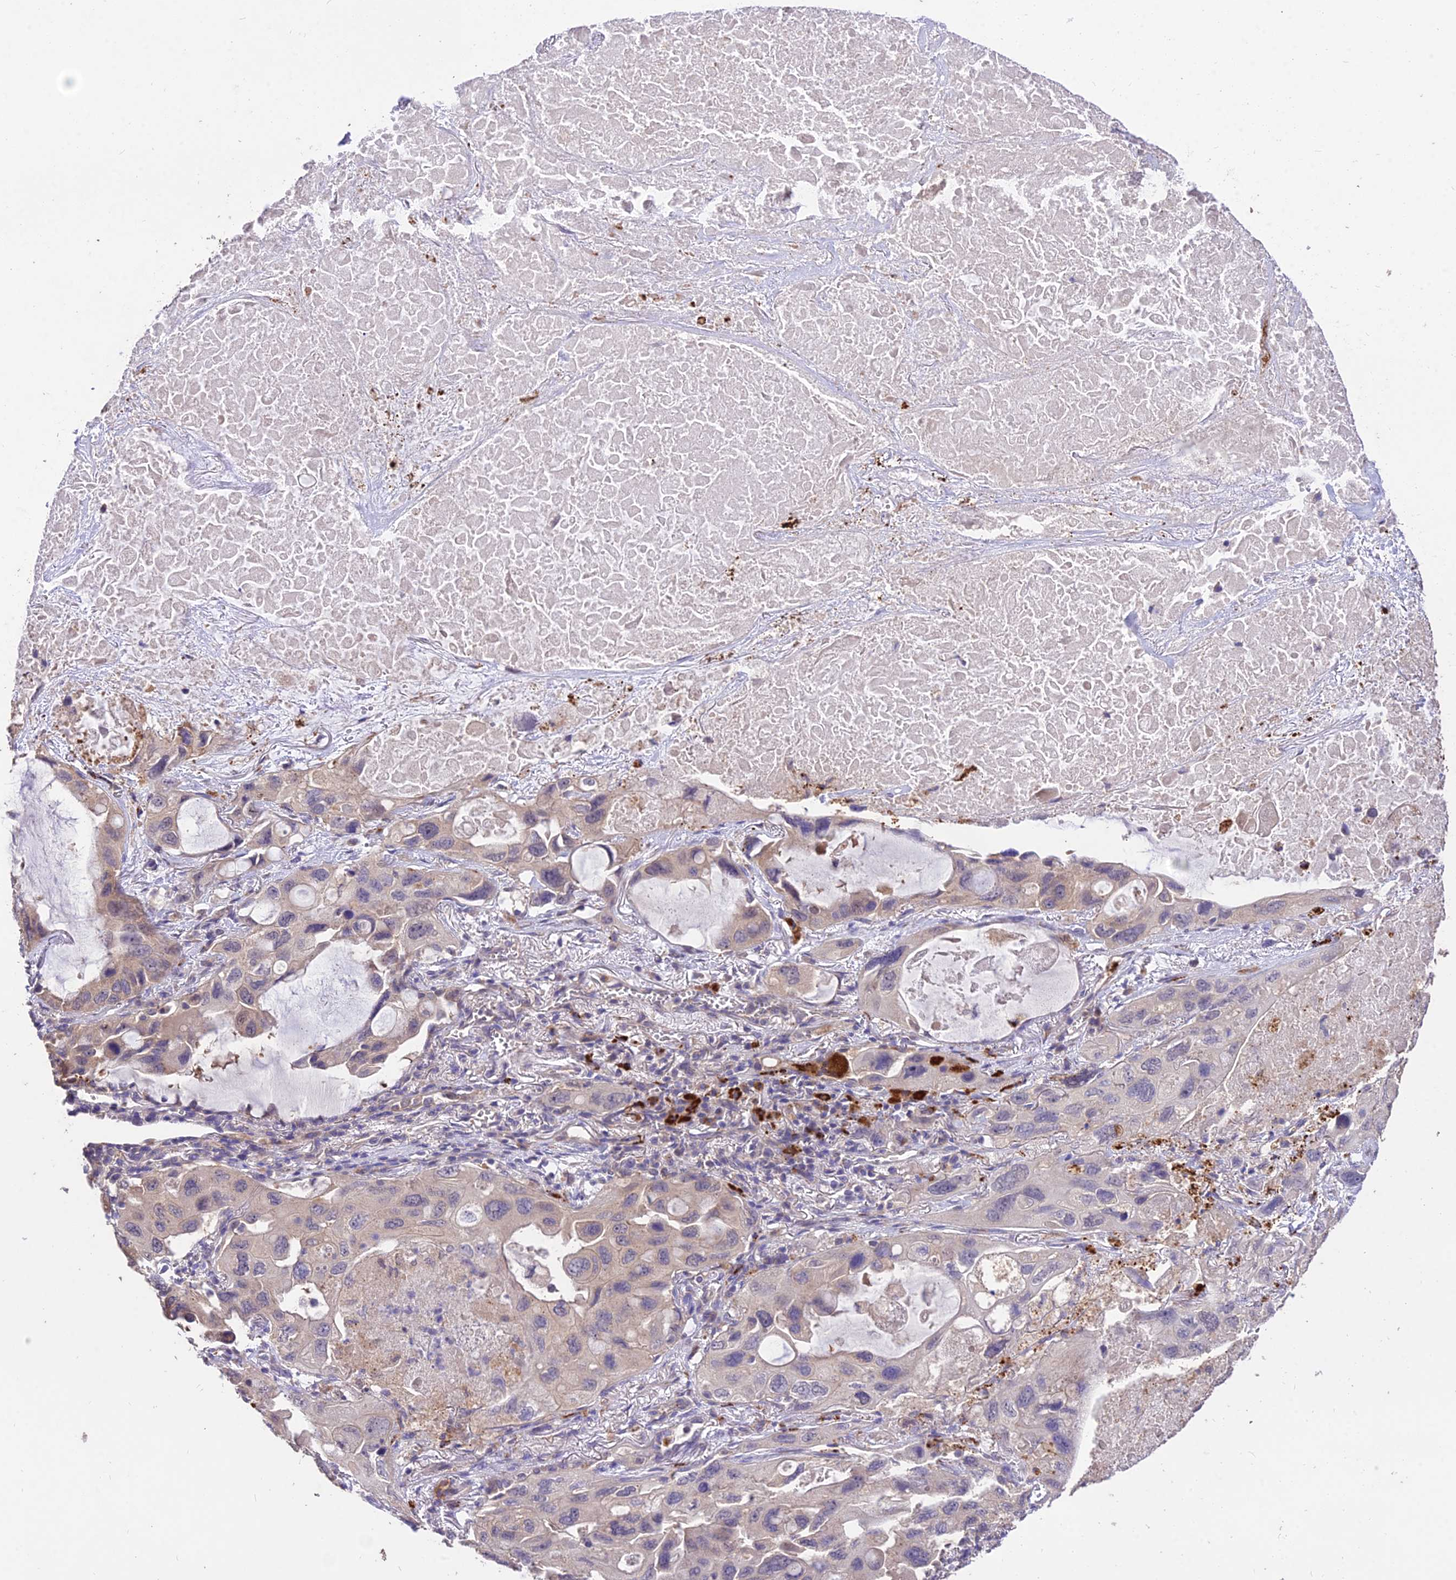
{"staining": {"intensity": "weak", "quantity": "25%-75%", "location": "cytoplasmic/membranous"}, "tissue": "lung cancer", "cell_type": "Tumor cells", "image_type": "cancer", "snomed": [{"axis": "morphology", "description": "Squamous cell carcinoma, NOS"}, {"axis": "topography", "description": "Lung"}], "caption": "Human lung squamous cell carcinoma stained for a protein (brown) demonstrates weak cytoplasmic/membranous positive positivity in approximately 25%-75% of tumor cells.", "gene": "SDHD", "patient": {"sex": "female", "age": 73}}